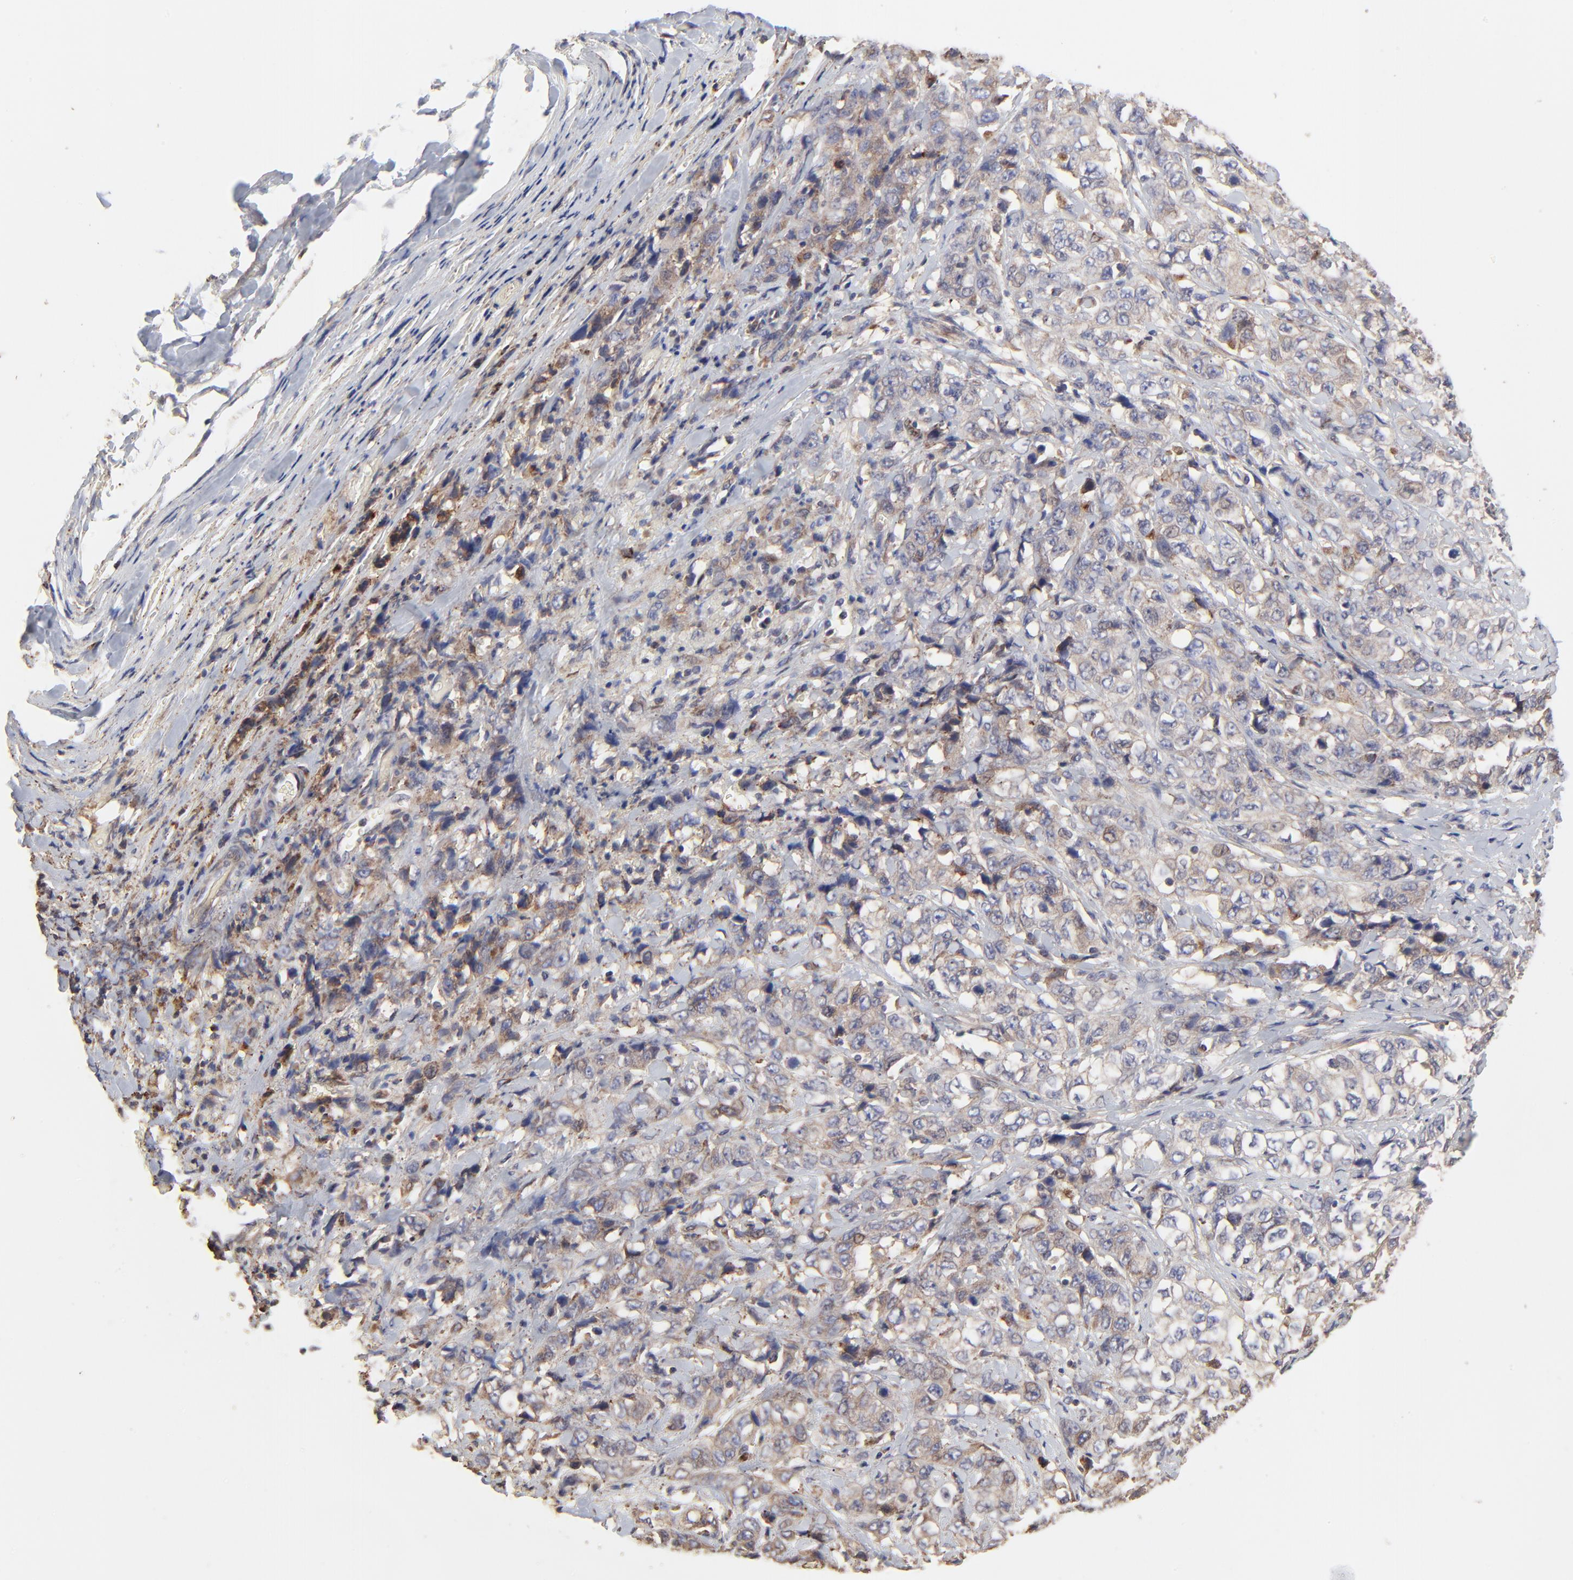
{"staining": {"intensity": "moderate", "quantity": ">75%", "location": "cytoplasmic/membranous"}, "tissue": "stomach cancer", "cell_type": "Tumor cells", "image_type": "cancer", "snomed": [{"axis": "morphology", "description": "Adenocarcinoma, NOS"}, {"axis": "topography", "description": "Stomach"}], "caption": "DAB (3,3'-diaminobenzidine) immunohistochemical staining of stomach cancer shows moderate cytoplasmic/membranous protein staining in approximately >75% of tumor cells.", "gene": "ELP2", "patient": {"sex": "male", "age": 48}}